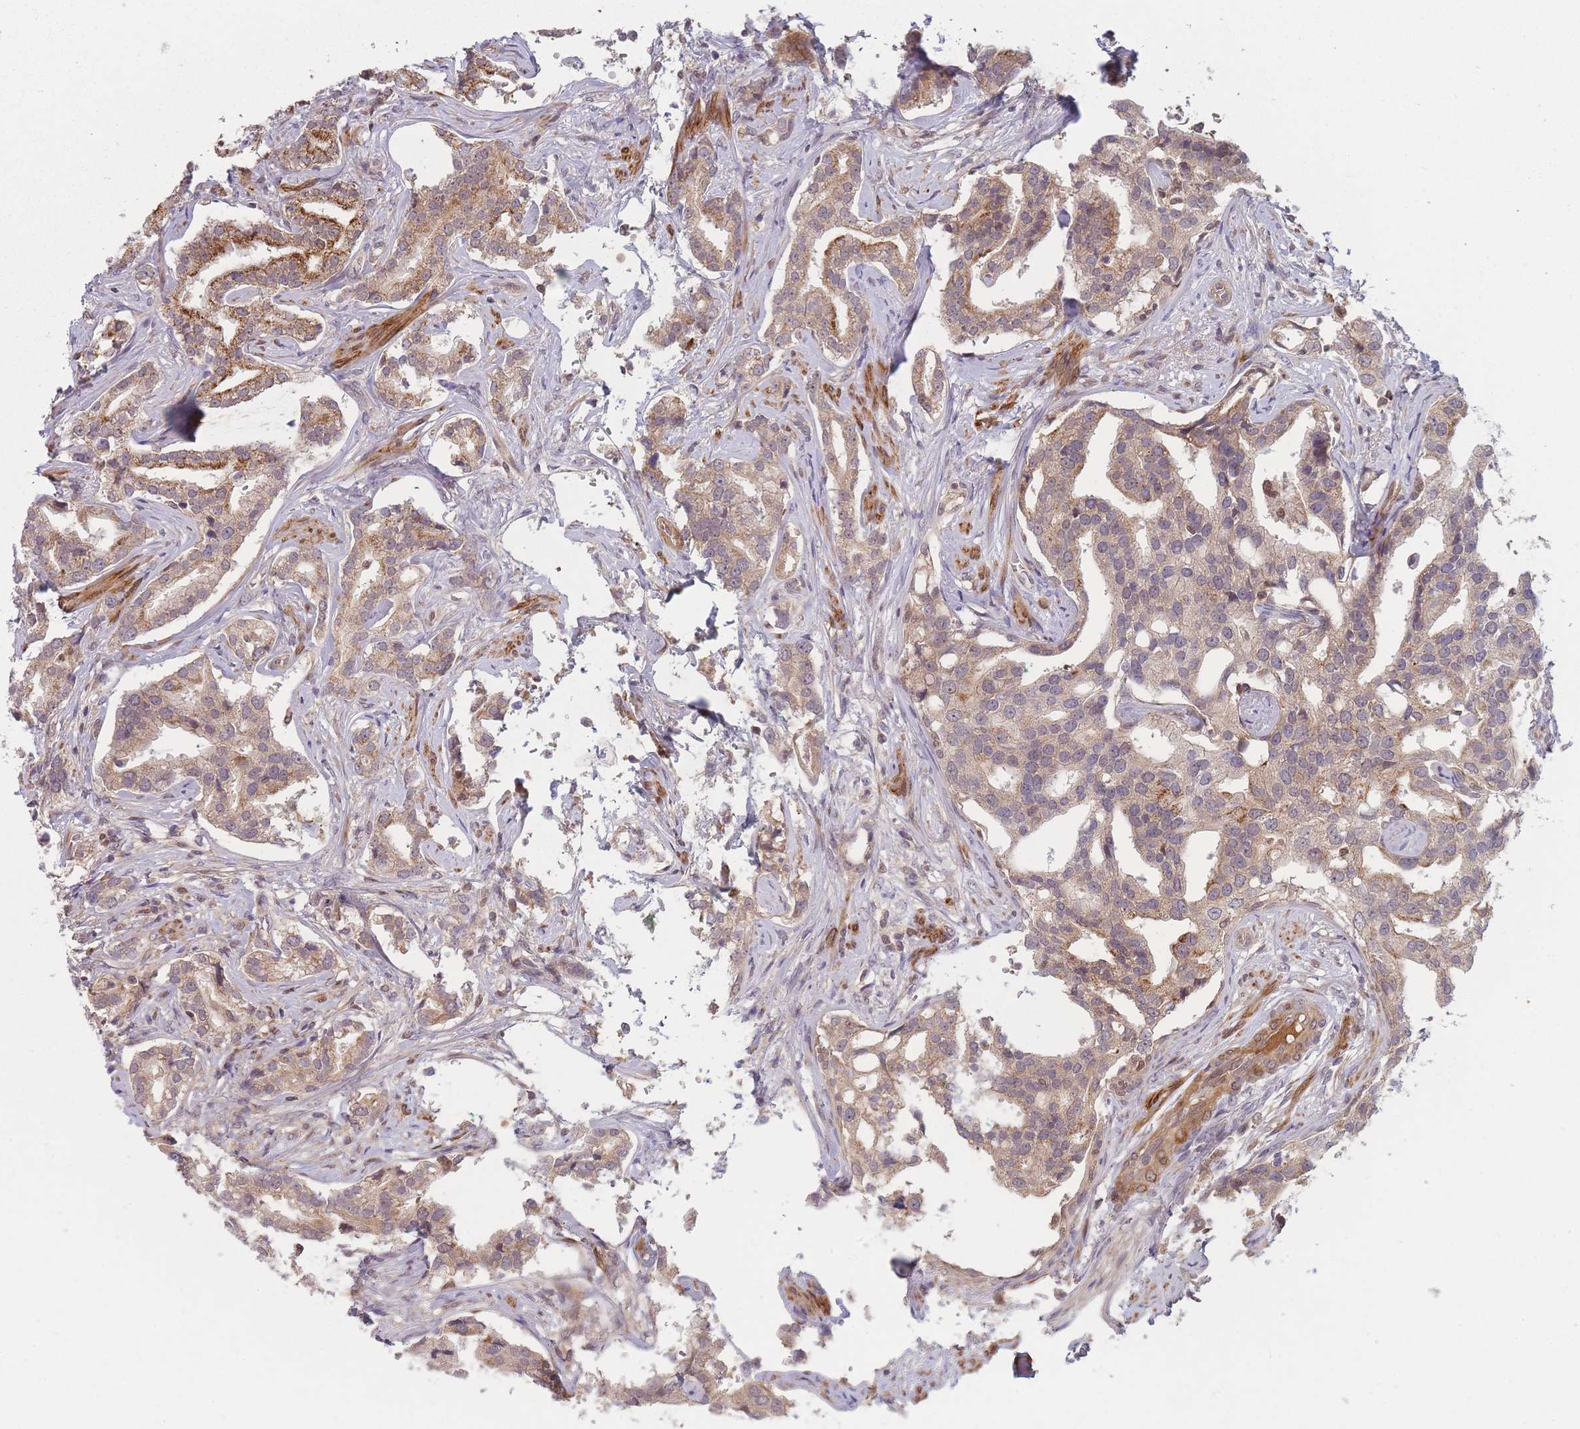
{"staining": {"intensity": "weak", "quantity": ">75%", "location": "cytoplasmic/membranous"}, "tissue": "prostate cancer", "cell_type": "Tumor cells", "image_type": "cancer", "snomed": [{"axis": "morphology", "description": "Adenocarcinoma, High grade"}, {"axis": "topography", "description": "Prostate"}], "caption": "A low amount of weak cytoplasmic/membranous expression is present in approximately >75% of tumor cells in prostate cancer tissue.", "gene": "FAM153A", "patient": {"sex": "male", "age": 67}}